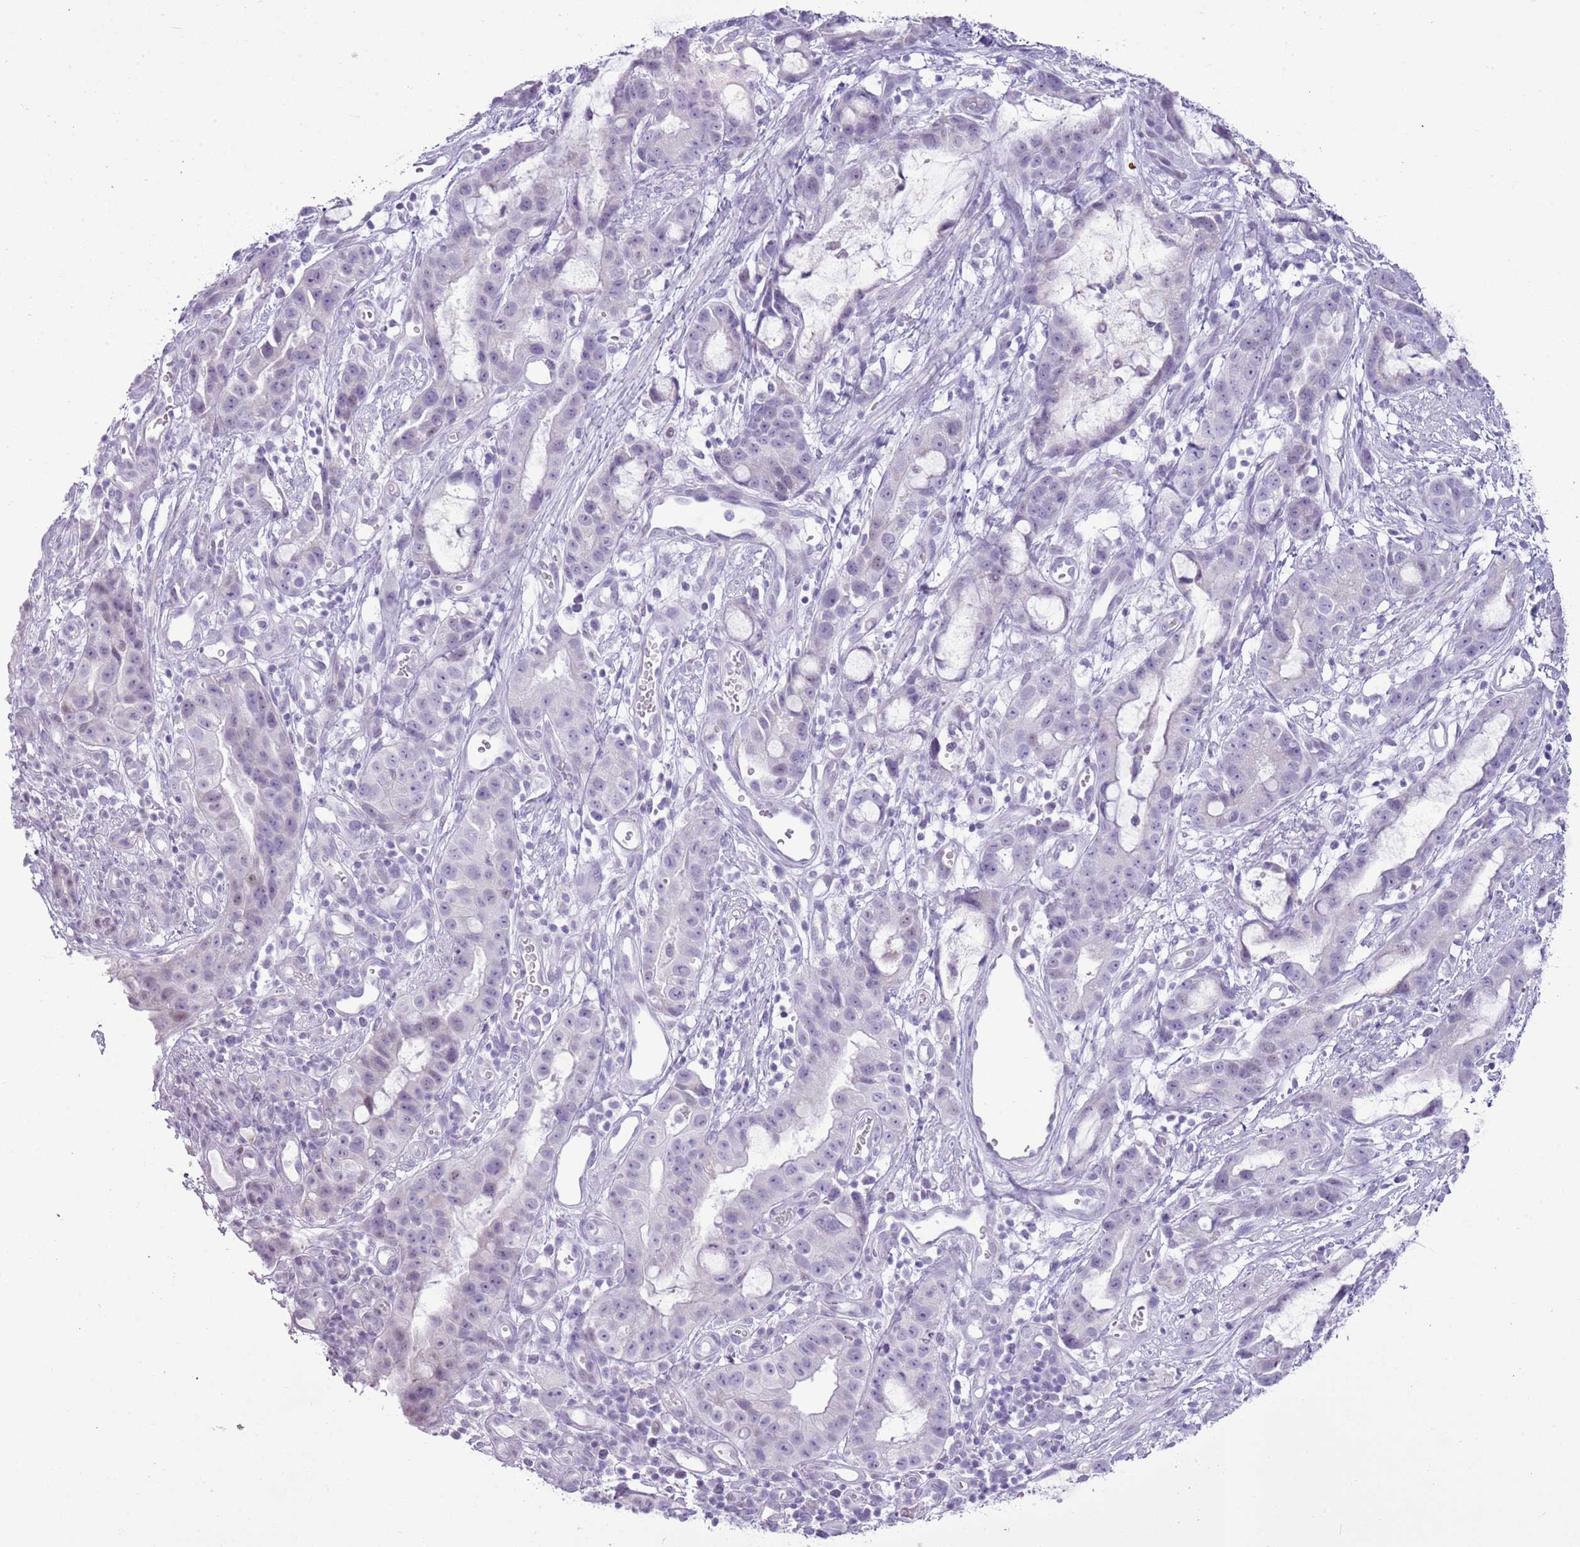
{"staining": {"intensity": "negative", "quantity": "none", "location": "none"}, "tissue": "stomach cancer", "cell_type": "Tumor cells", "image_type": "cancer", "snomed": [{"axis": "morphology", "description": "Adenocarcinoma, NOS"}, {"axis": "topography", "description": "Stomach"}], "caption": "Photomicrograph shows no protein positivity in tumor cells of stomach cancer tissue.", "gene": "RPL3L", "patient": {"sex": "male", "age": 55}}